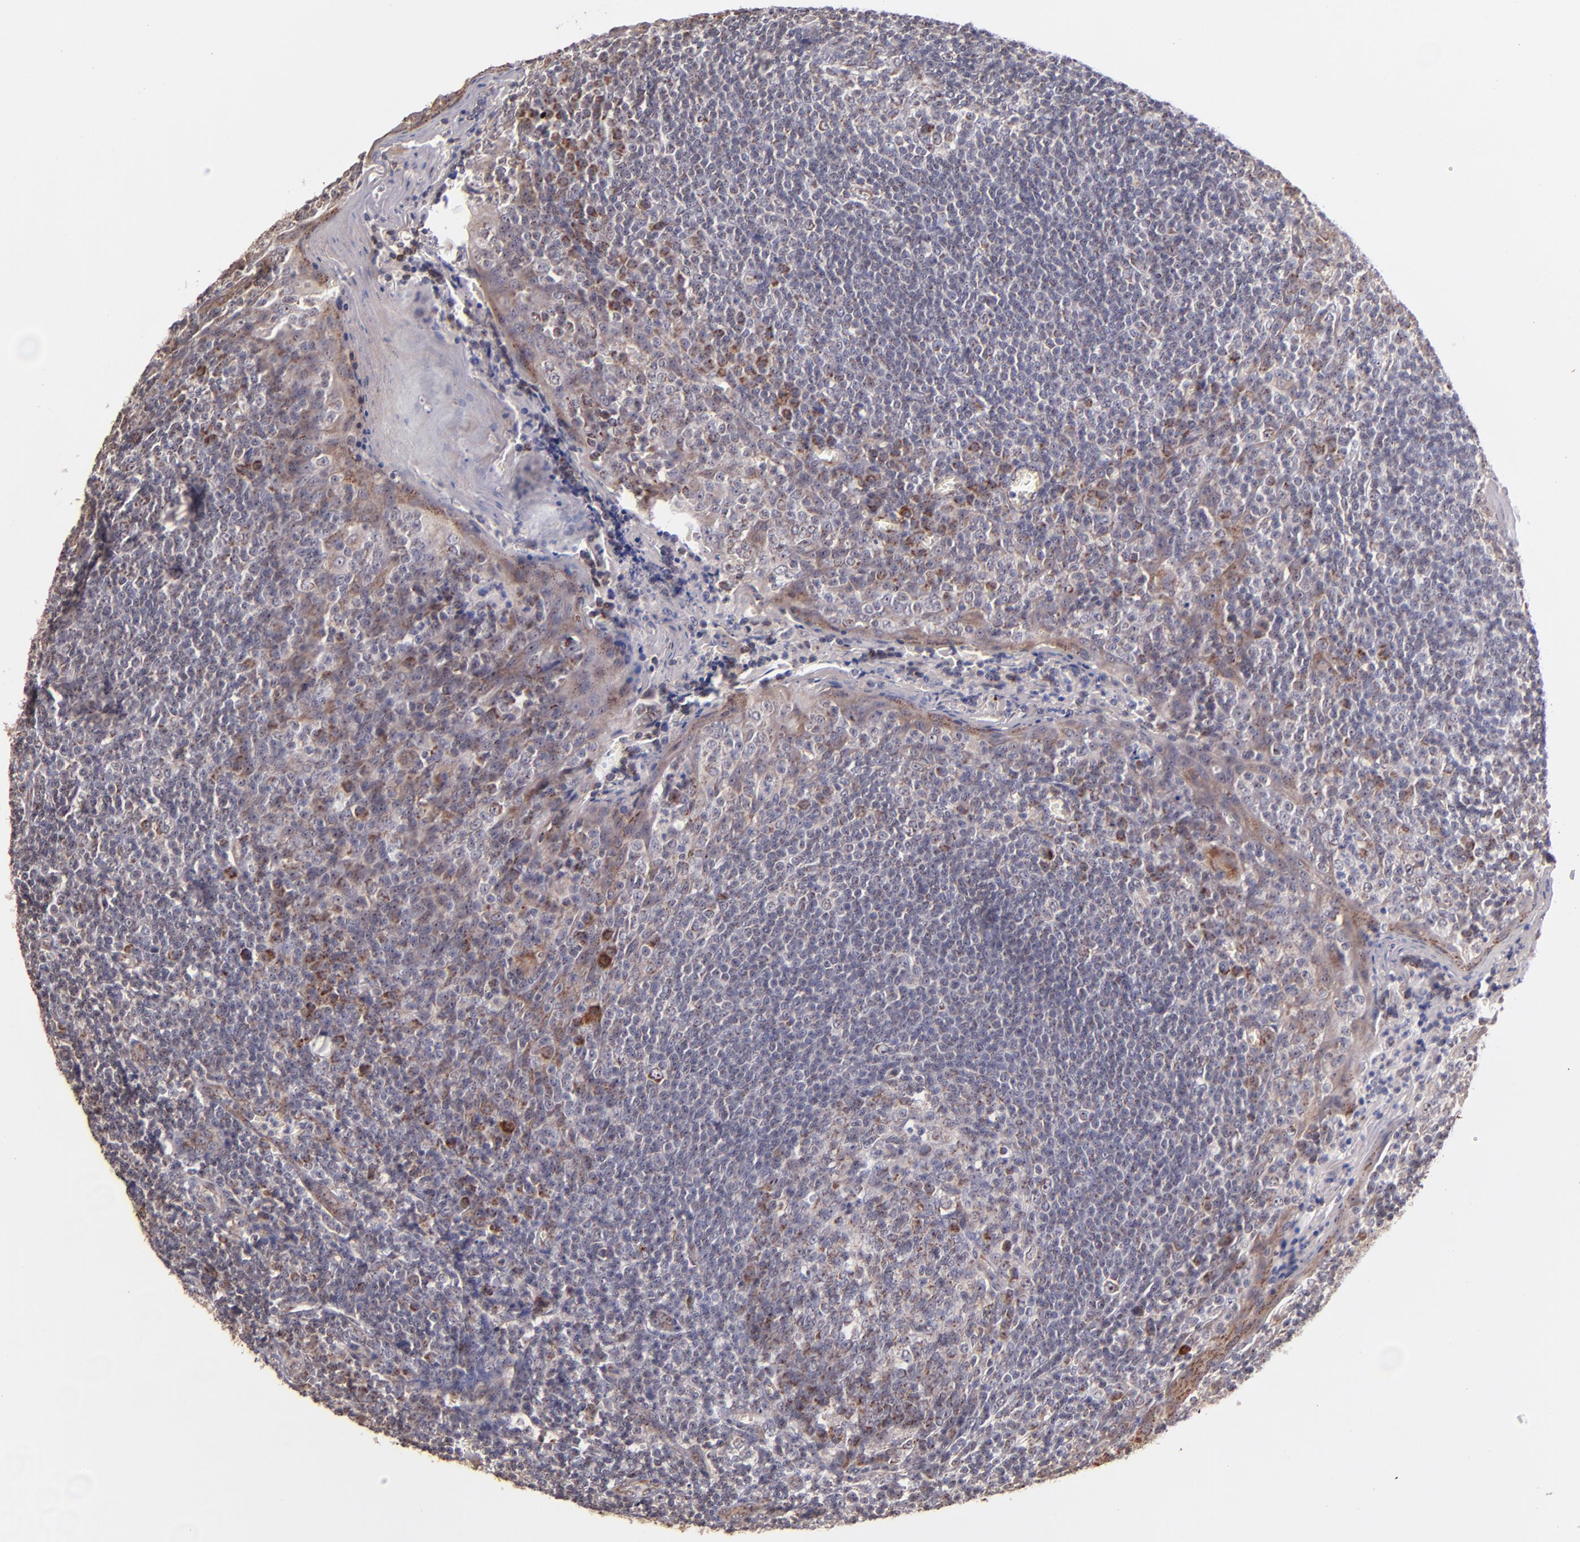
{"staining": {"intensity": "moderate", "quantity": "<25%", "location": "cytoplasmic/membranous"}, "tissue": "tonsil", "cell_type": "Germinal center cells", "image_type": "normal", "snomed": [{"axis": "morphology", "description": "Normal tissue, NOS"}, {"axis": "topography", "description": "Tonsil"}], "caption": "This photomicrograph reveals unremarkable tonsil stained with immunohistochemistry (IHC) to label a protein in brown. The cytoplasmic/membranous of germinal center cells show moderate positivity for the protein. Nuclei are counter-stained blue.", "gene": "SHC1", "patient": {"sex": "male", "age": 31}}